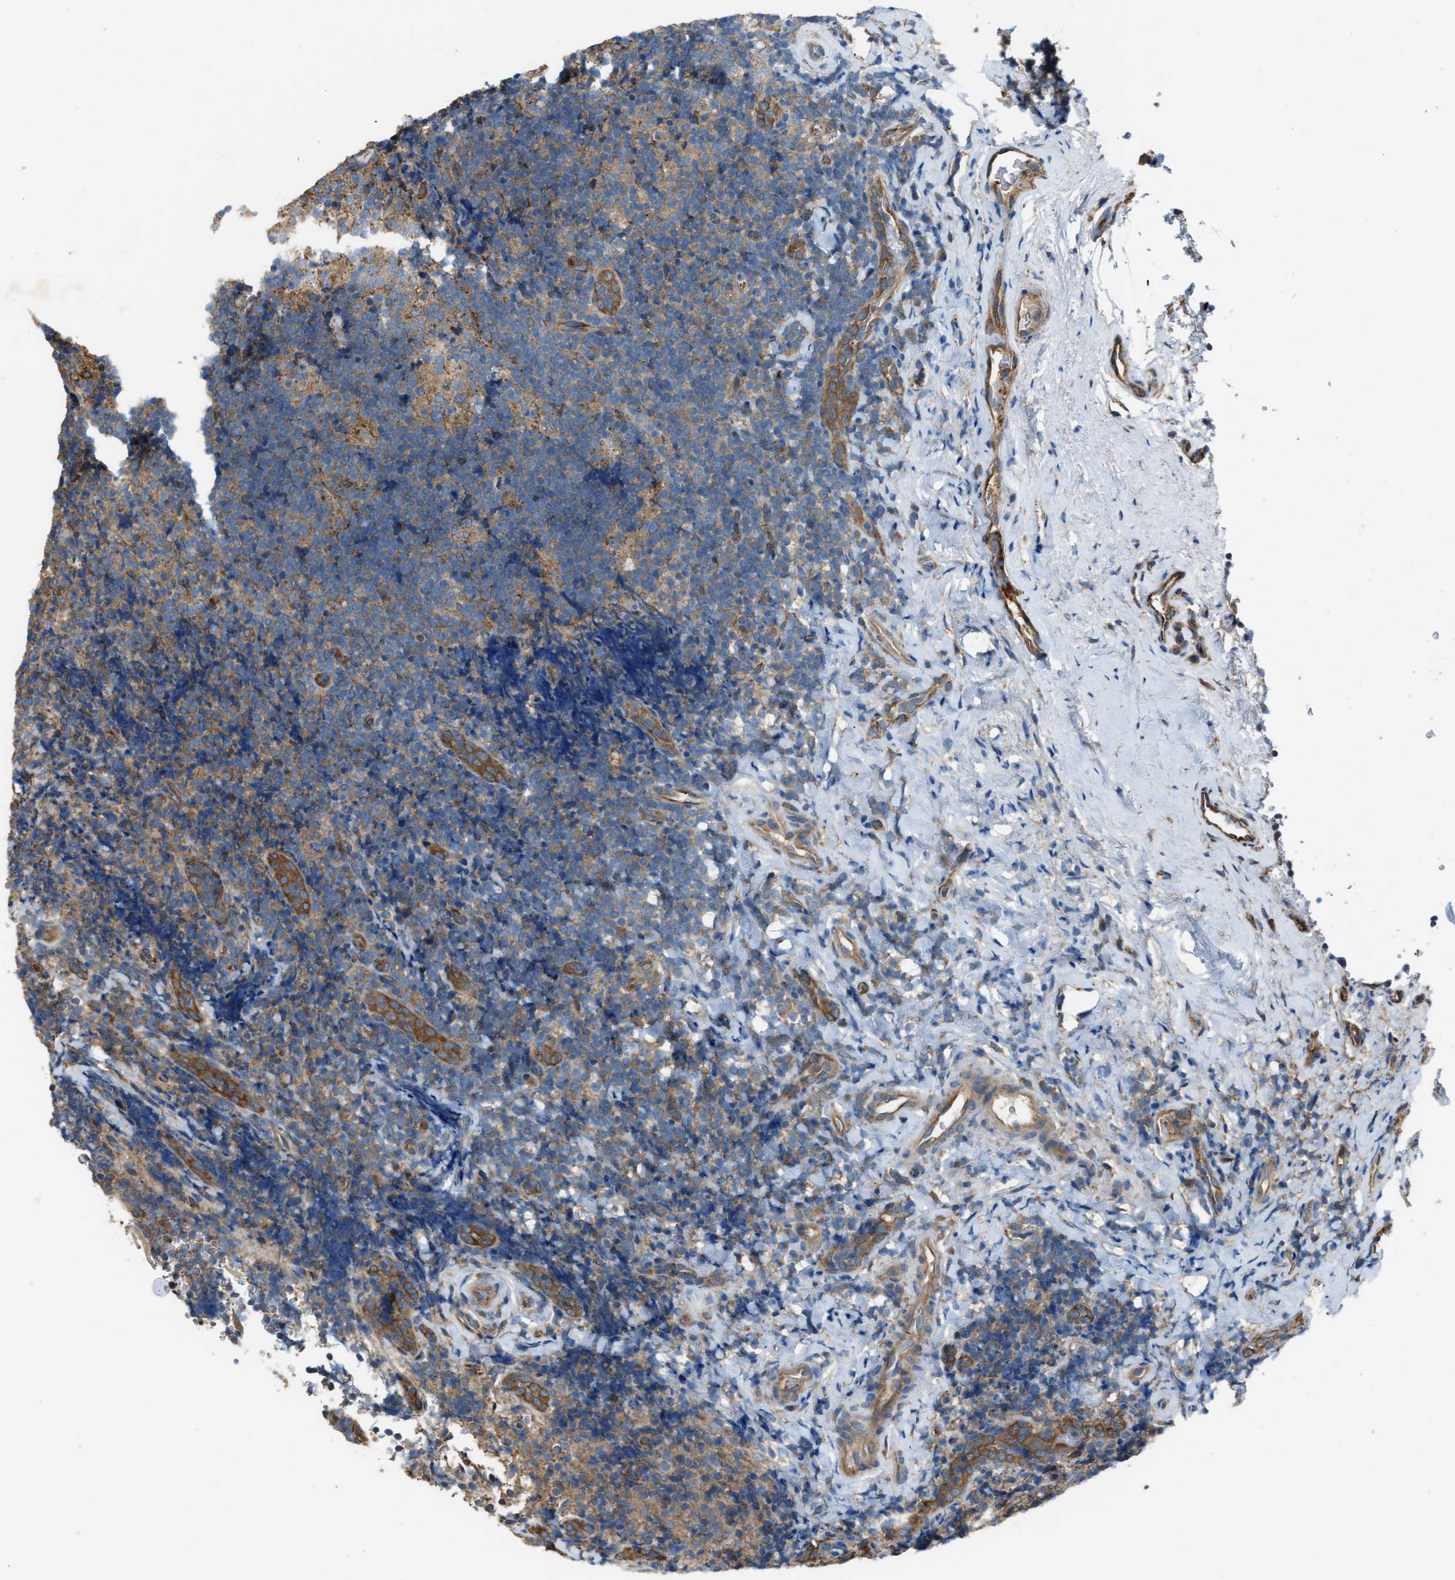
{"staining": {"intensity": "moderate", "quantity": ">75%", "location": "cytoplasmic/membranous"}, "tissue": "tonsil", "cell_type": "Germinal center cells", "image_type": "normal", "snomed": [{"axis": "morphology", "description": "Normal tissue, NOS"}, {"axis": "topography", "description": "Tonsil"}], "caption": "Tonsil stained for a protein (brown) displays moderate cytoplasmic/membranous positive expression in approximately >75% of germinal center cells.", "gene": "TRPC1", "patient": {"sex": "male", "age": 37}}